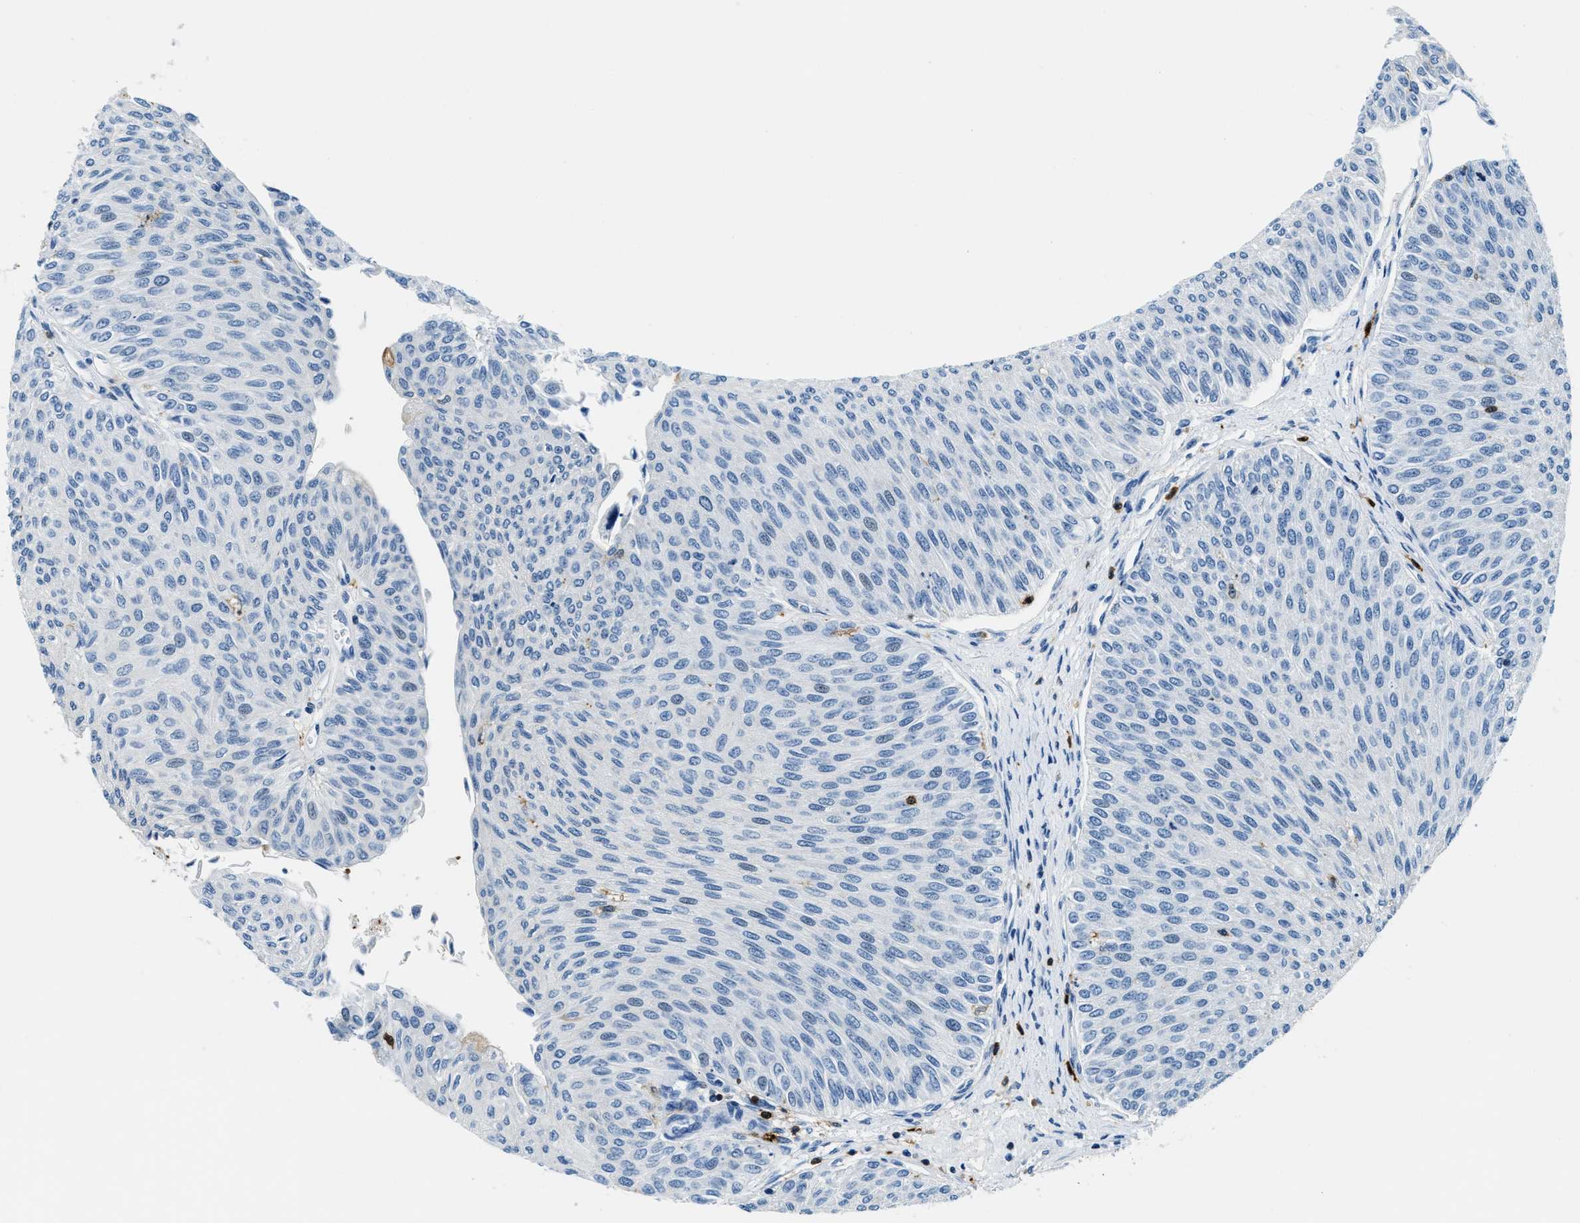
{"staining": {"intensity": "negative", "quantity": "none", "location": "none"}, "tissue": "urothelial cancer", "cell_type": "Tumor cells", "image_type": "cancer", "snomed": [{"axis": "morphology", "description": "Urothelial carcinoma, Low grade"}, {"axis": "topography", "description": "Urinary bladder"}], "caption": "Protein analysis of urothelial cancer exhibits no significant staining in tumor cells.", "gene": "CAPG", "patient": {"sex": "male", "age": 78}}